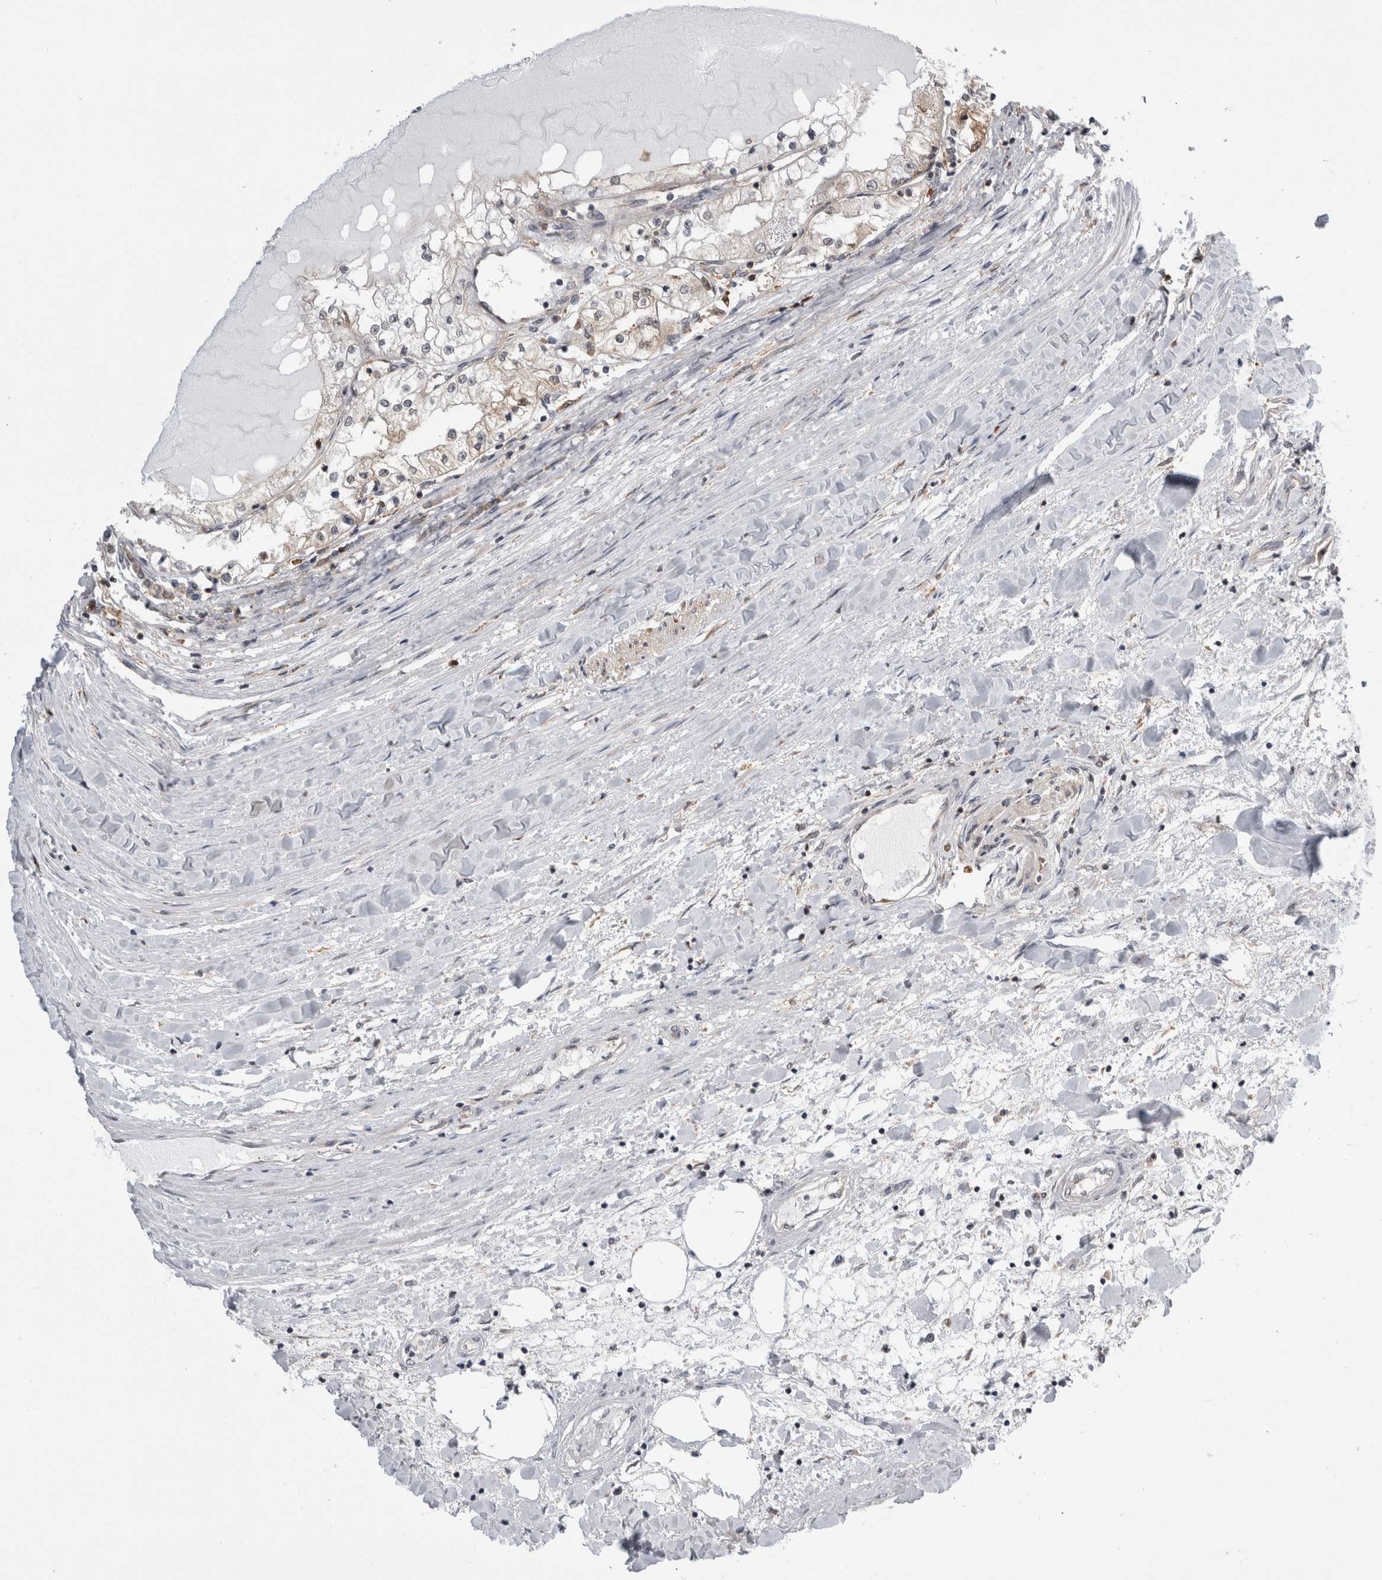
{"staining": {"intensity": "negative", "quantity": "none", "location": "none"}, "tissue": "renal cancer", "cell_type": "Tumor cells", "image_type": "cancer", "snomed": [{"axis": "morphology", "description": "Adenocarcinoma, NOS"}, {"axis": "topography", "description": "Kidney"}], "caption": "Human renal adenocarcinoma stained for a protein using immunohistochemistry reveals no positivity in tumor cells.", "gene": "CACYBP", "patient": {"sex": "male", "age": 68}}